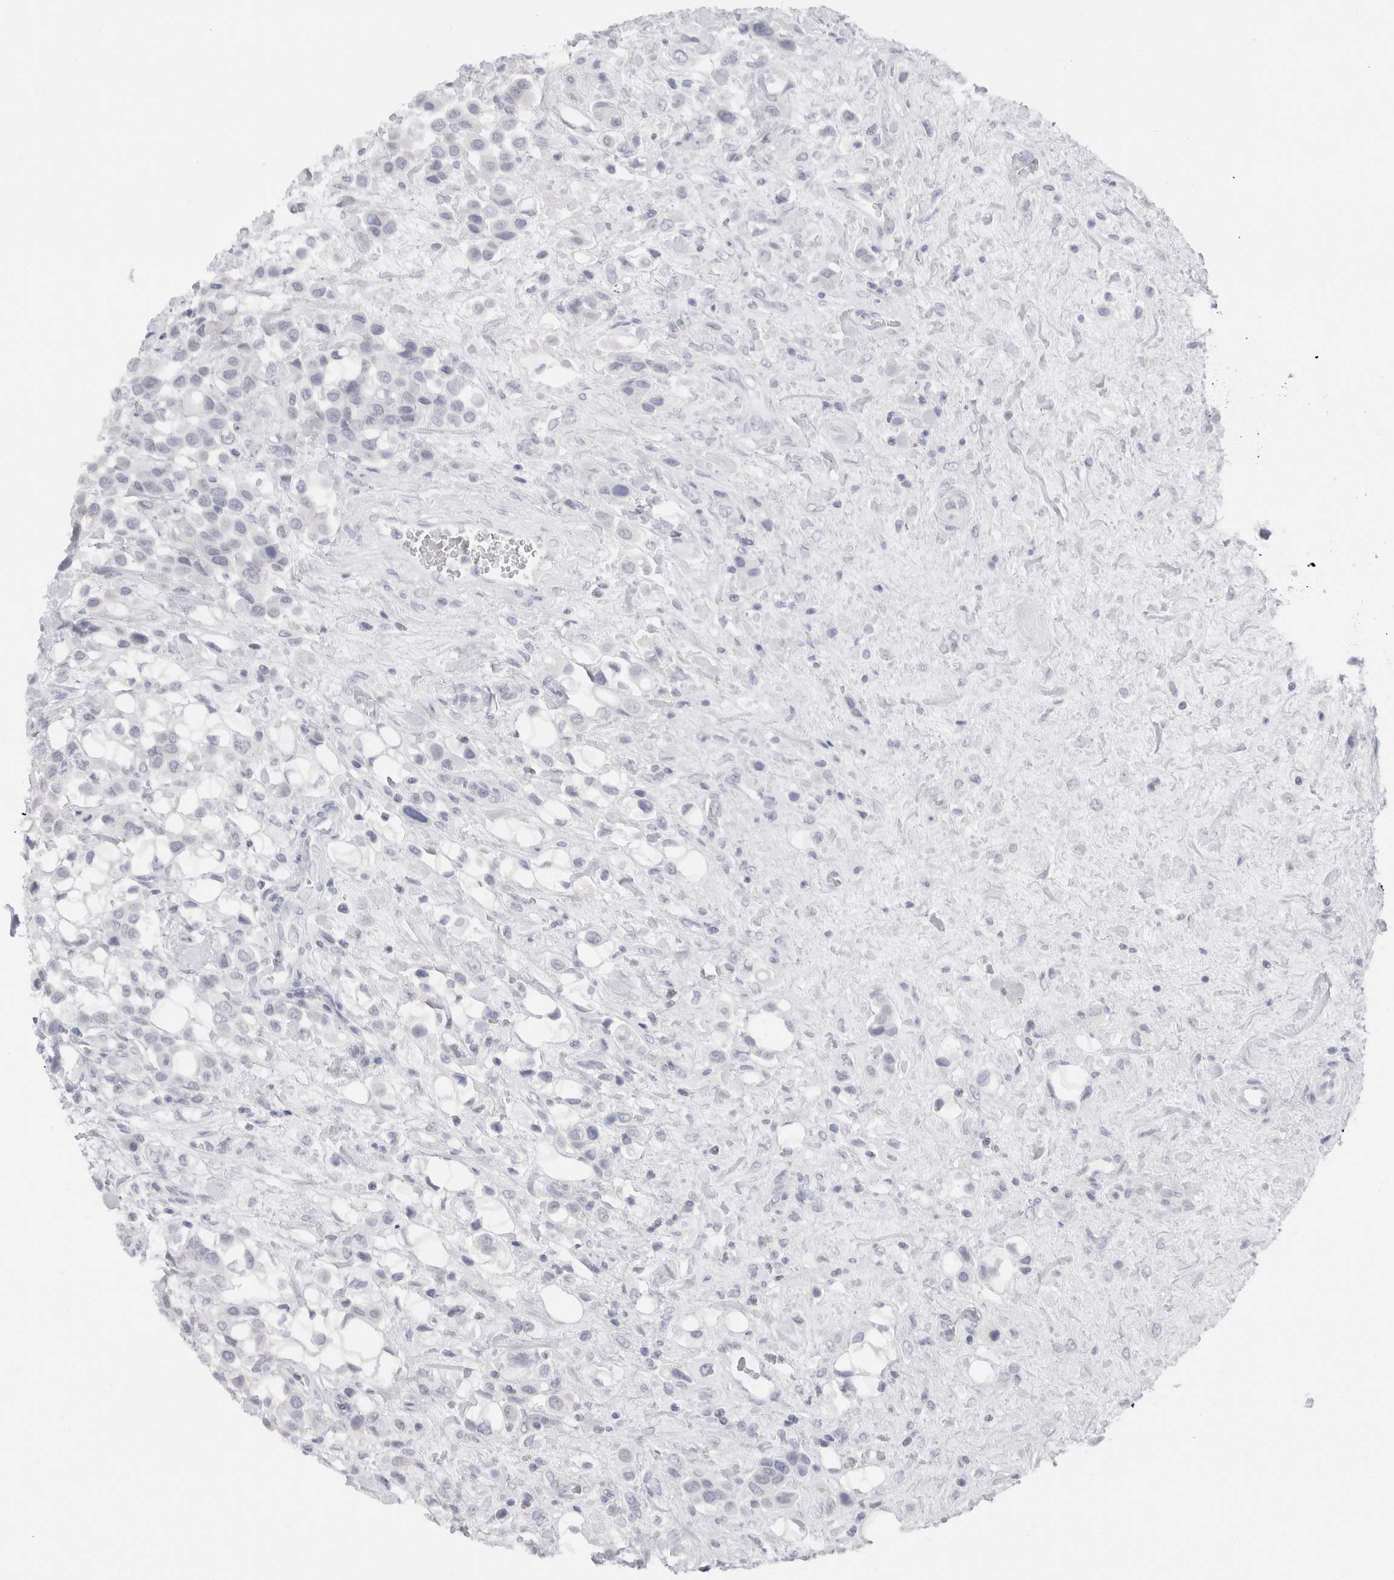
{"staining": {"intensity": "negative", "quantity": "none", "location": "none"}, "tissue": "urothelial cancer", "cell_type": "Tumor cells", "image_type": "cancer", "snomed": [{"axis": "morphology", "description": "Urothelial carcinoma, High grade"}, {"axis": "topography", "description": "Urinary bladder"}], "caption": "Histopathology image shows no significant protein positivity in tumor cells of urothelial carcinoma (high-grade).", "gene": "C9orf50", "patient": {"sex": "male", "age": 50}}